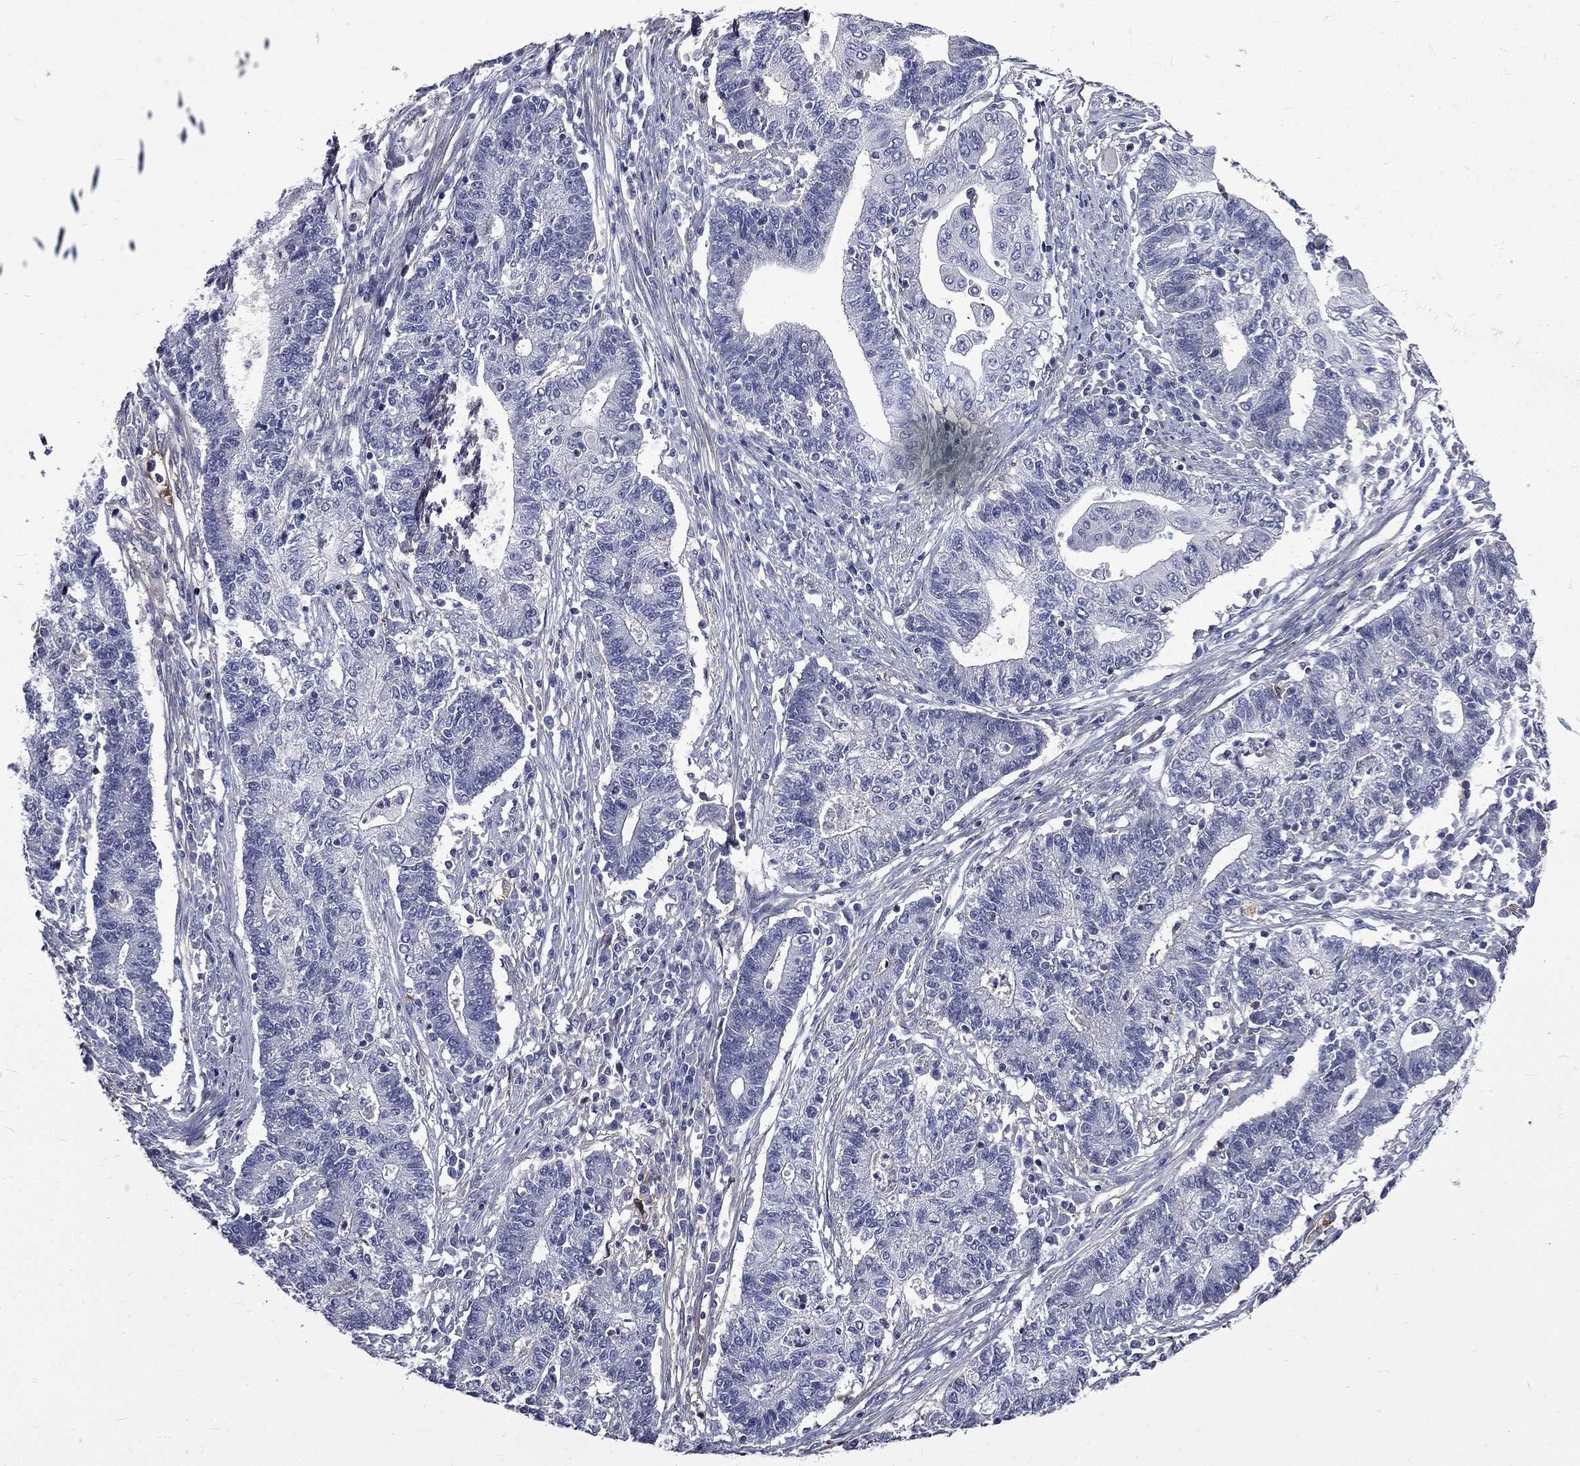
{"staining": {"intensity": "negative", "quantity": "none", "location": "none"}, "tissue": "endometrial cancer", "cell_type": "Tumor cells", "image_type": "cancer", "snomed": [{"axis": "morphology", "description": "Adenocarcinoma, NOS"}, {"axis": "topography", "description": "Uterus"}, {"axis": "topography", "description": "Endometrium"}], "caption": "Tumor cells are negative for protein expression in human endometrial adenocarcinoma.", "gene": "FGG", "patient": {"sex": "female", "age": 54}}